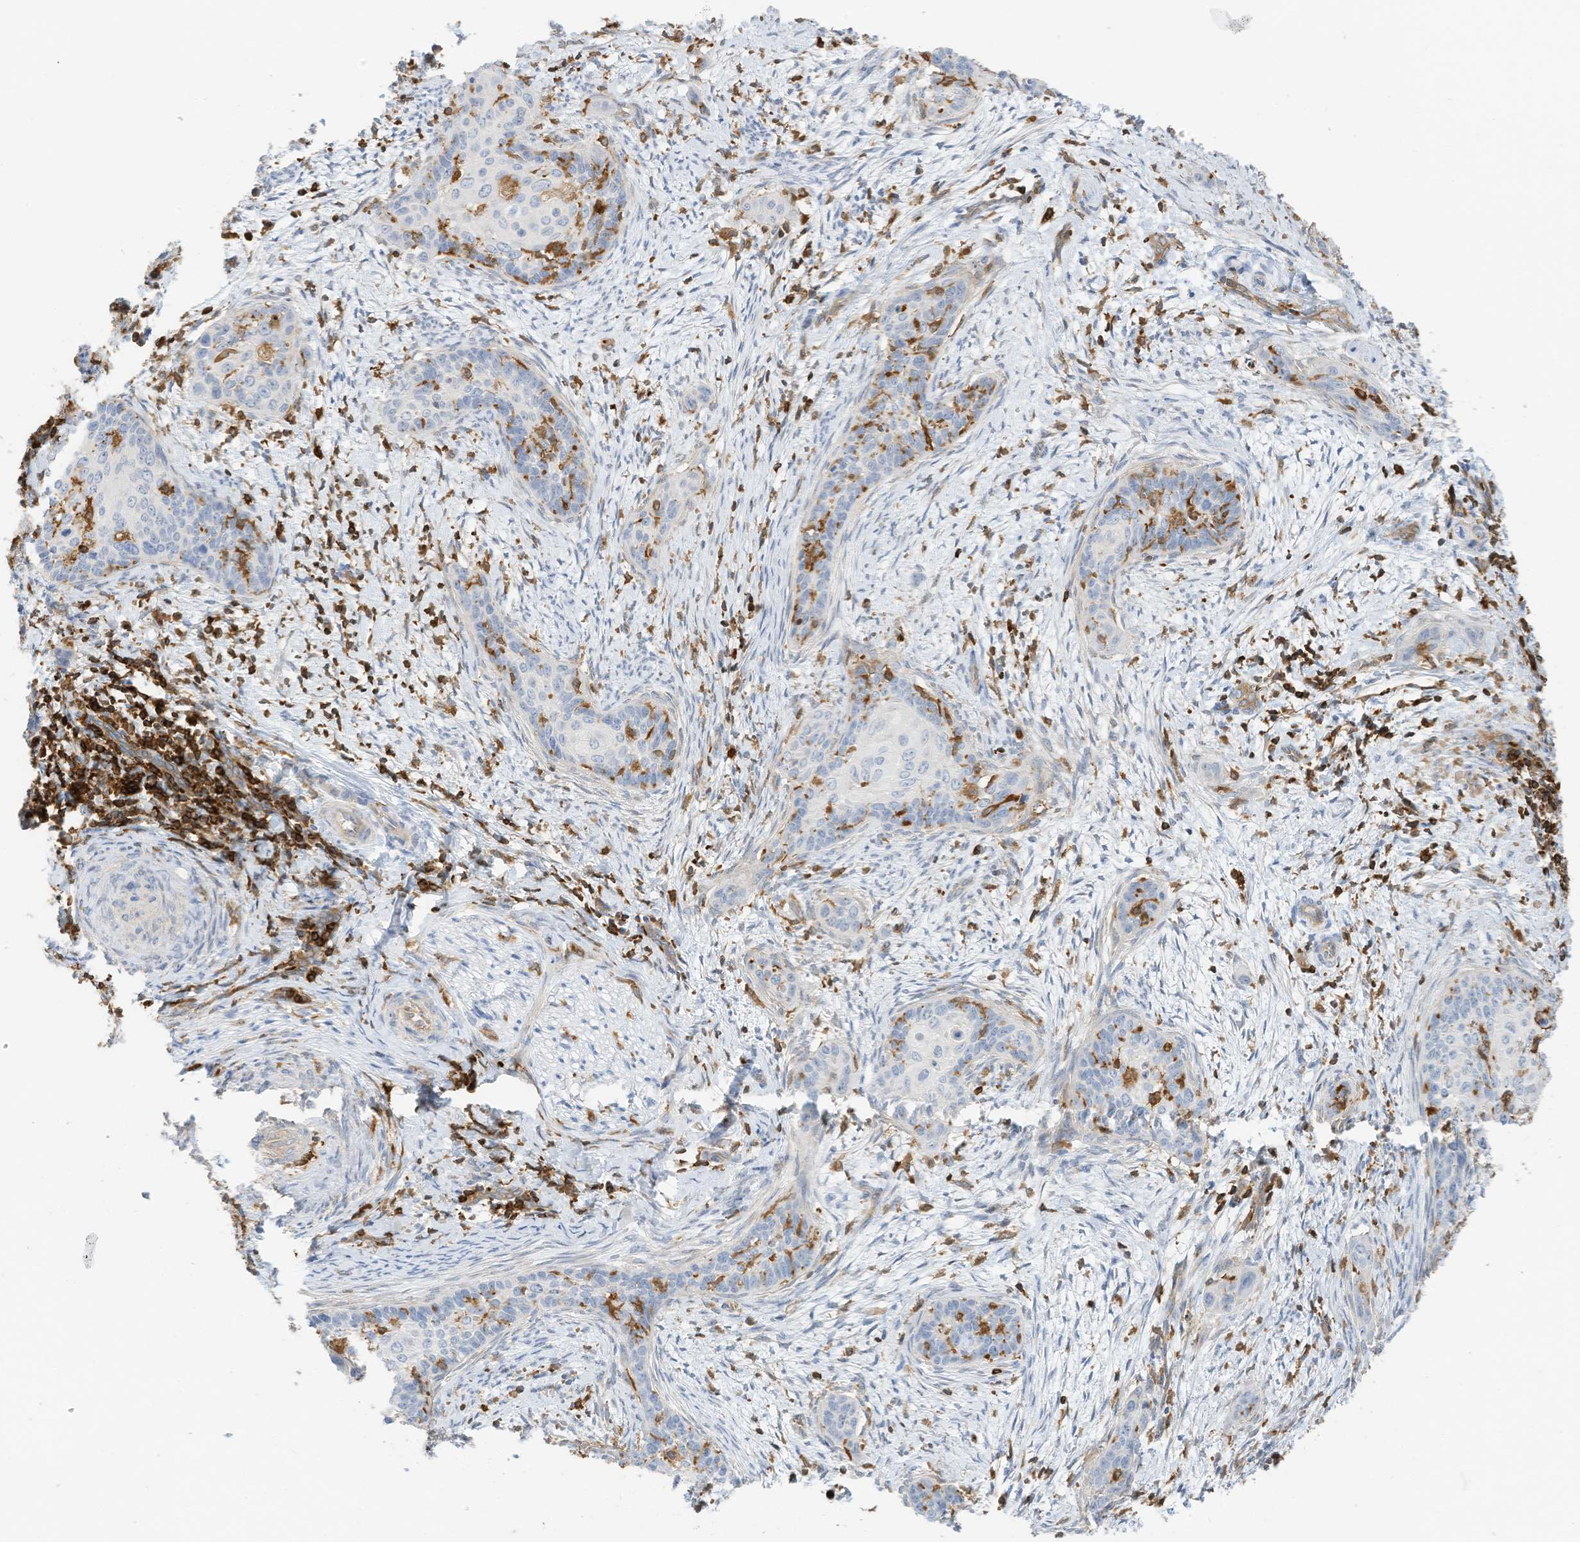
{"staining": {"intensity": "negative", "quantity": "none", "location": "none"}, "tissue": "cervical cancer", "cell_type": "Tumor cells", "image_type": "cancer", "snomed": [{"axis": "morphology", "description": "Squamous cell carcinoma, NOS"}, {"axis": "topography", "description": "Cervix"}], "caption": "This histopathology image is of squamous cell carcinoma (cervical) stained with immunohistochemistry (IHC) to label a protein in brown with the nuclei are counter-stained blue. There is no expression in tumor cells.", "gene": "ARHGAP25", "patient": {"sex": "female", "age": 33}}